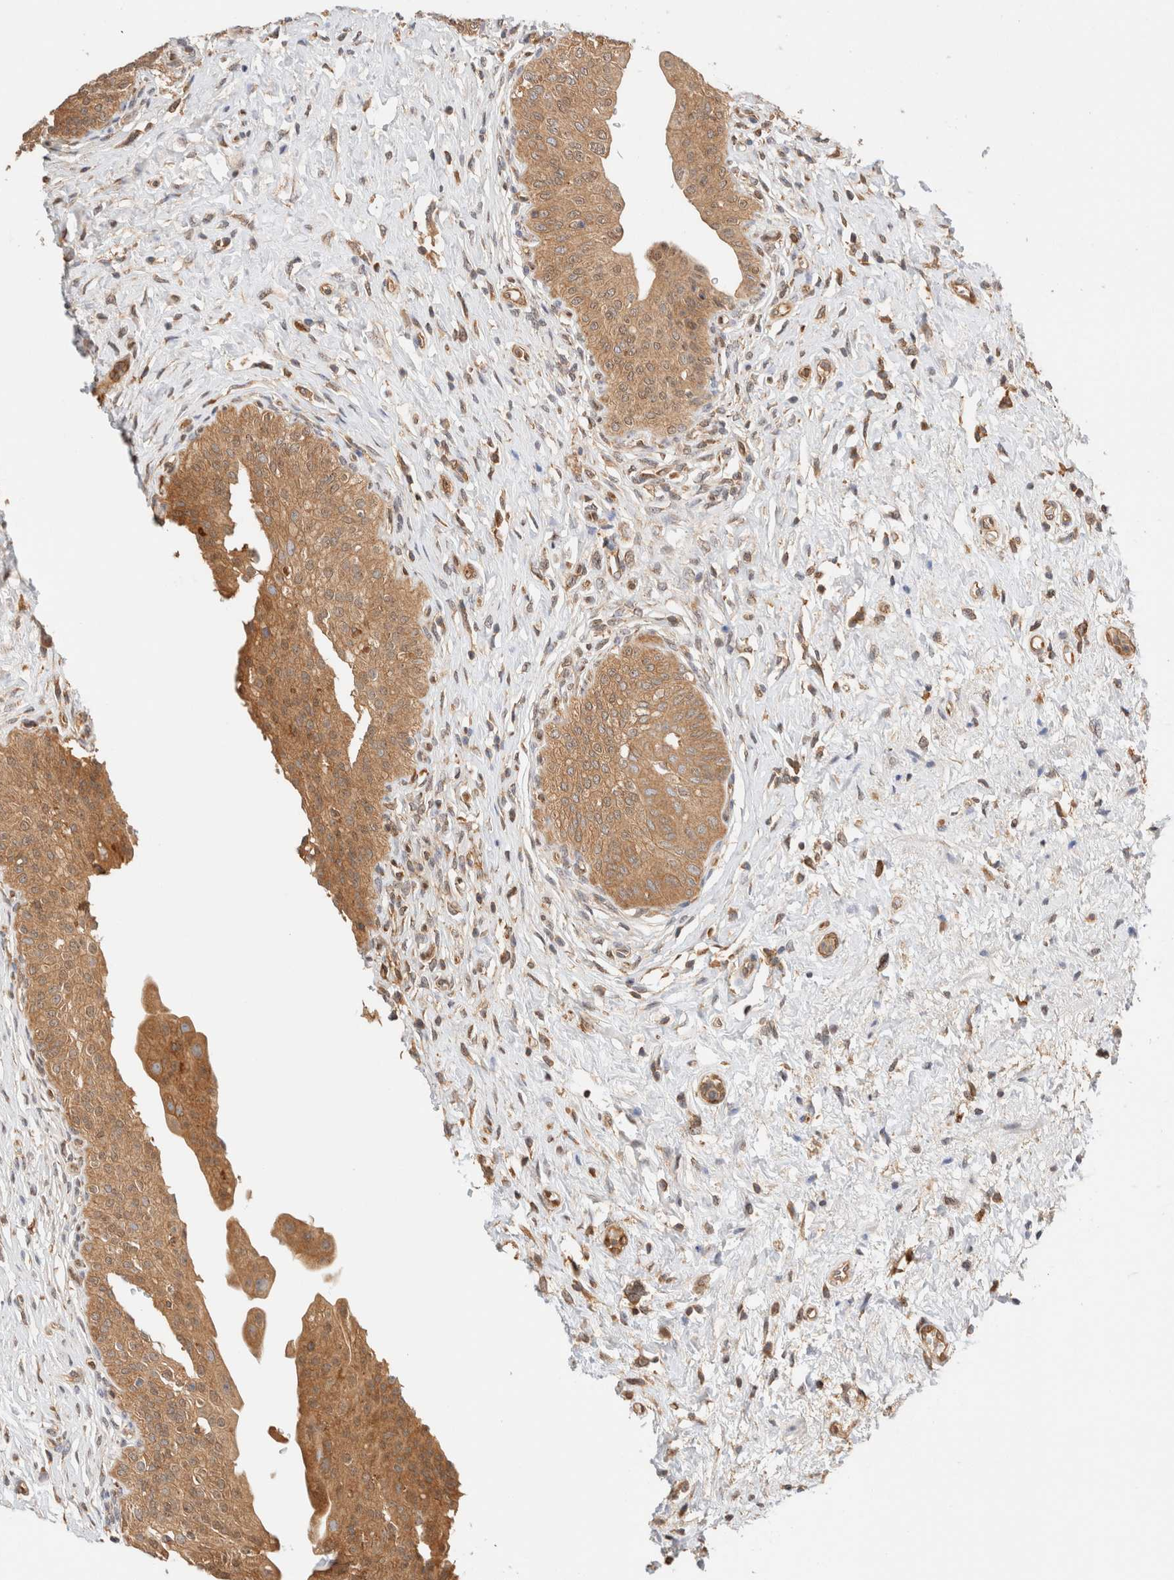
{"staining": {"intensity": "strong", "quantity": ">75%", "location": "cytoplasmic/membranous"}, "tissue": "urinary bladder", "cell_type": "Urothelial cells", "image_type": "normal", "snomed": [{"axis": "morphology", "description": "Normal tissue, NOS"}, {"axis": "topography", "description": "Urinary bladder"}], "caption": "Protein analysis of benign urinary bladder exhibits strong cytoplasmic/membranous expression in approximately >75% of urothelial cells. The protein is shown in brown color, while the nuclei are stained blue.", "gene": "RABEP1", "patient": {"sex": "male", "age": 46}}